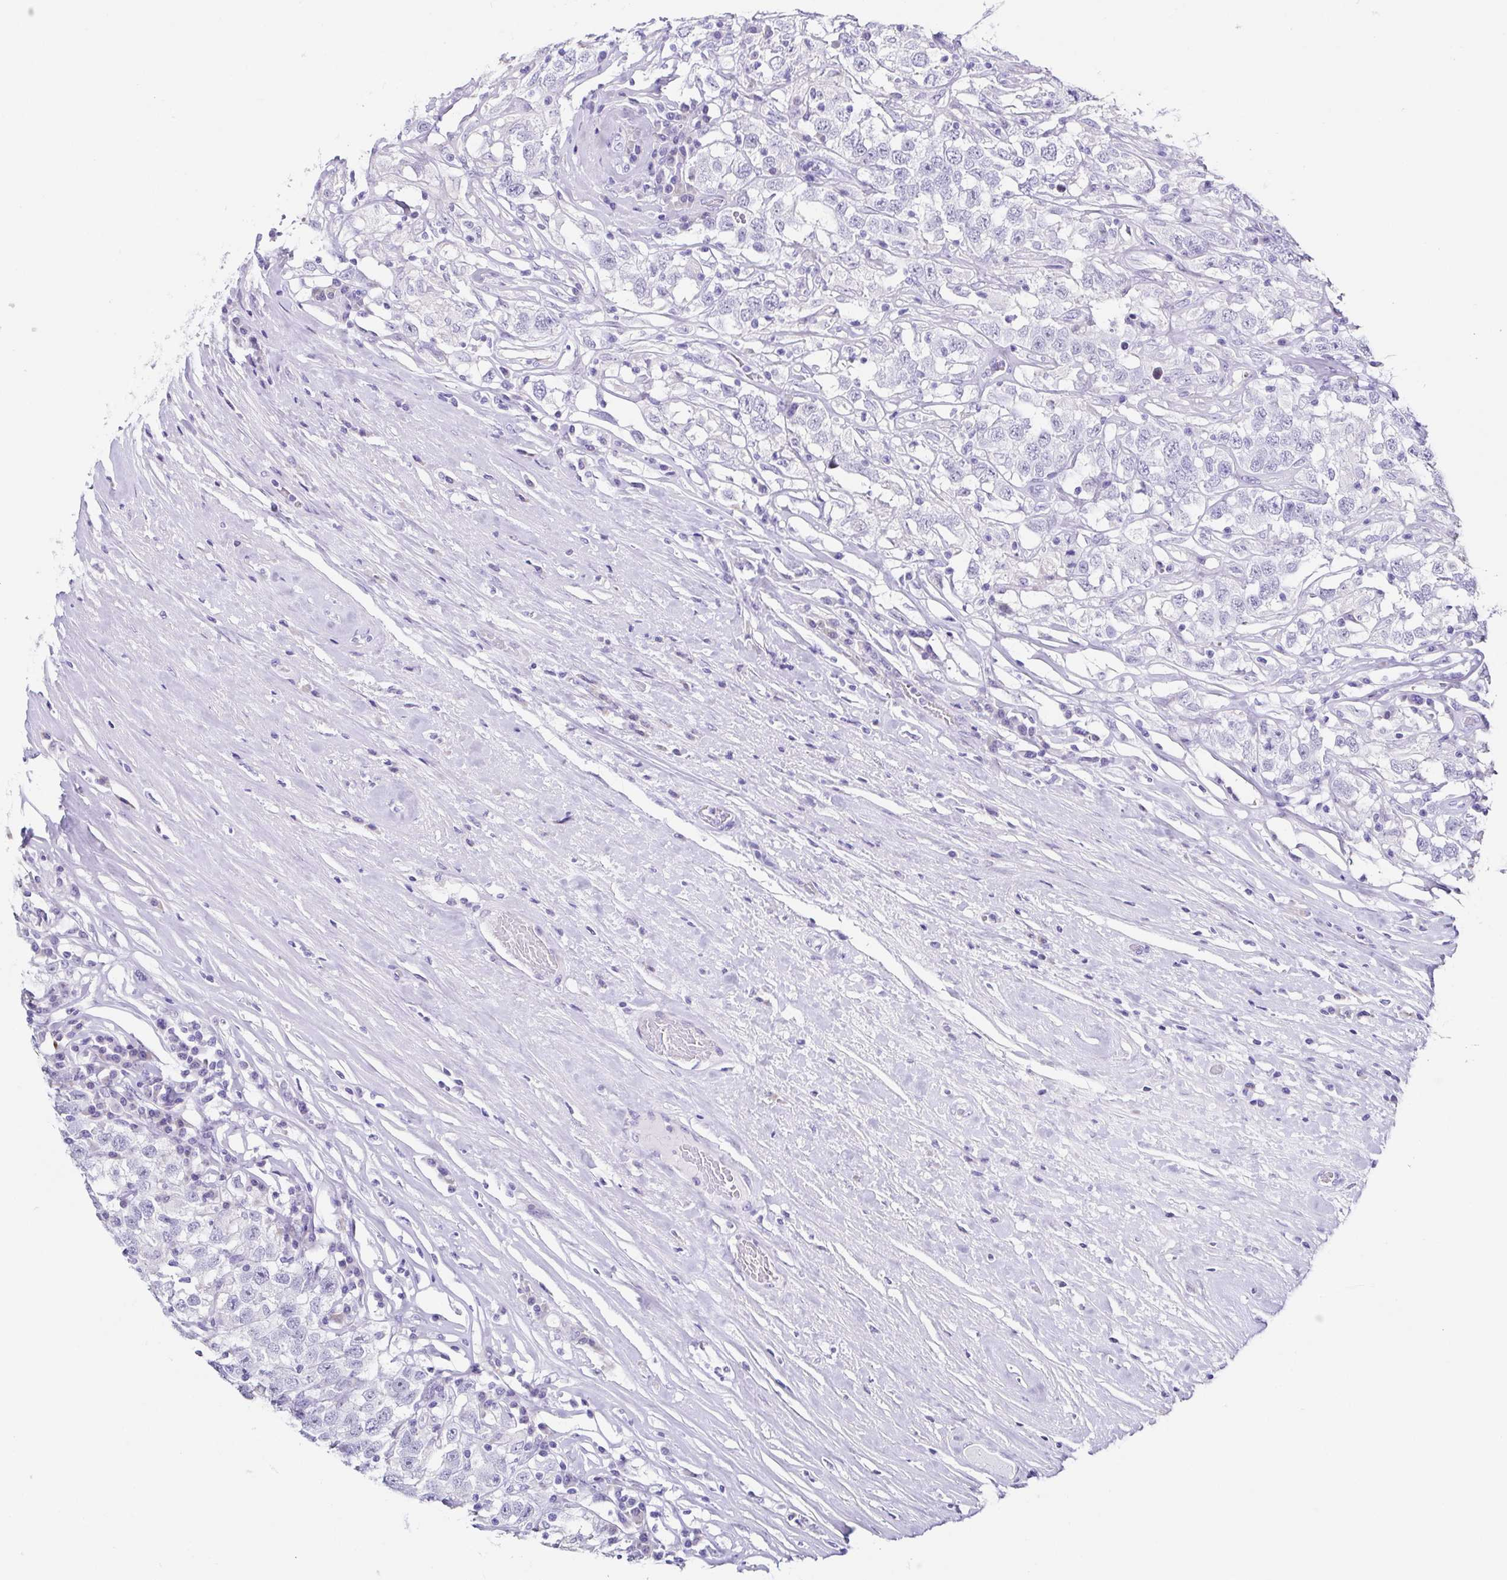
{"staining": {"intensity": "negative", "quantity": "none", "location": "none"}, "tissue": "testis cancer", "cell_type": "Tumor cells", "image_type": "cancer", "snomed": [{"axis": "morphology", "description": "Seminoma, NOS"}, {"axis": "topography", "description": "Testis"}], "caption": "The image displays no staining of tumor cells in testis seminoma.", "gene": "TNNT2", "patient": {"sex": "male", "age": 41}}